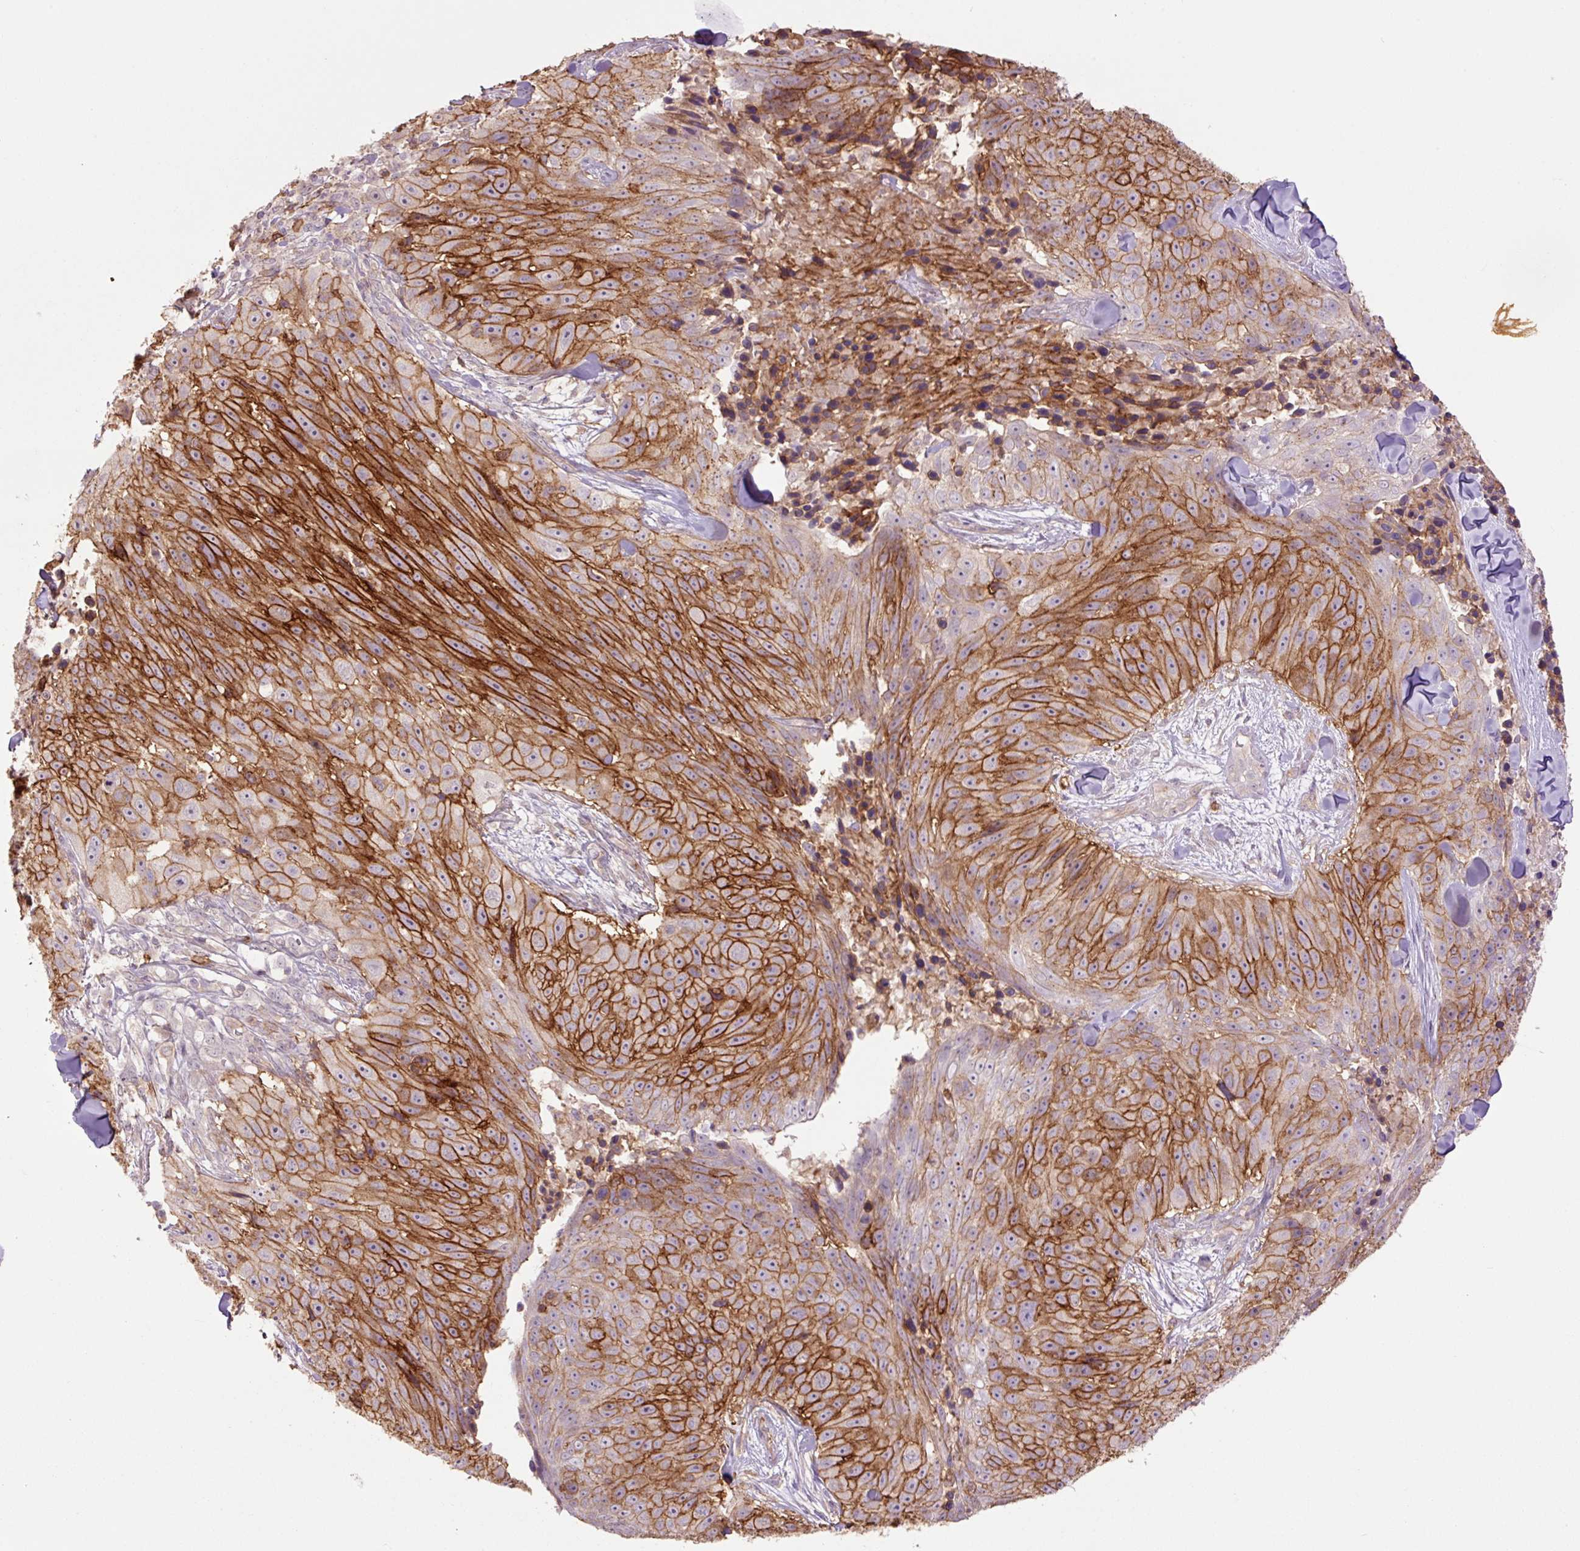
{"staining": {"intensity": "strong", "quantity": ">75%", "location": "cytoplasmic/membranous"}, "tissue": "skin cancer", "cell_type": "Tumor cells", "image_type": "cancer", "snomed": [{"axis": "morphology", "description": "Squamous cell carcinoma, NOS"}, {"axis": "topography", "description": "Skin"}], "caption": "Protein staining of skin cancer tissue reveals strong cytoplasmic/membranous staining in about >75% of tumor cells.", "gene": "SLC1A4", "patient": {"sex": "female", "age": 87}}